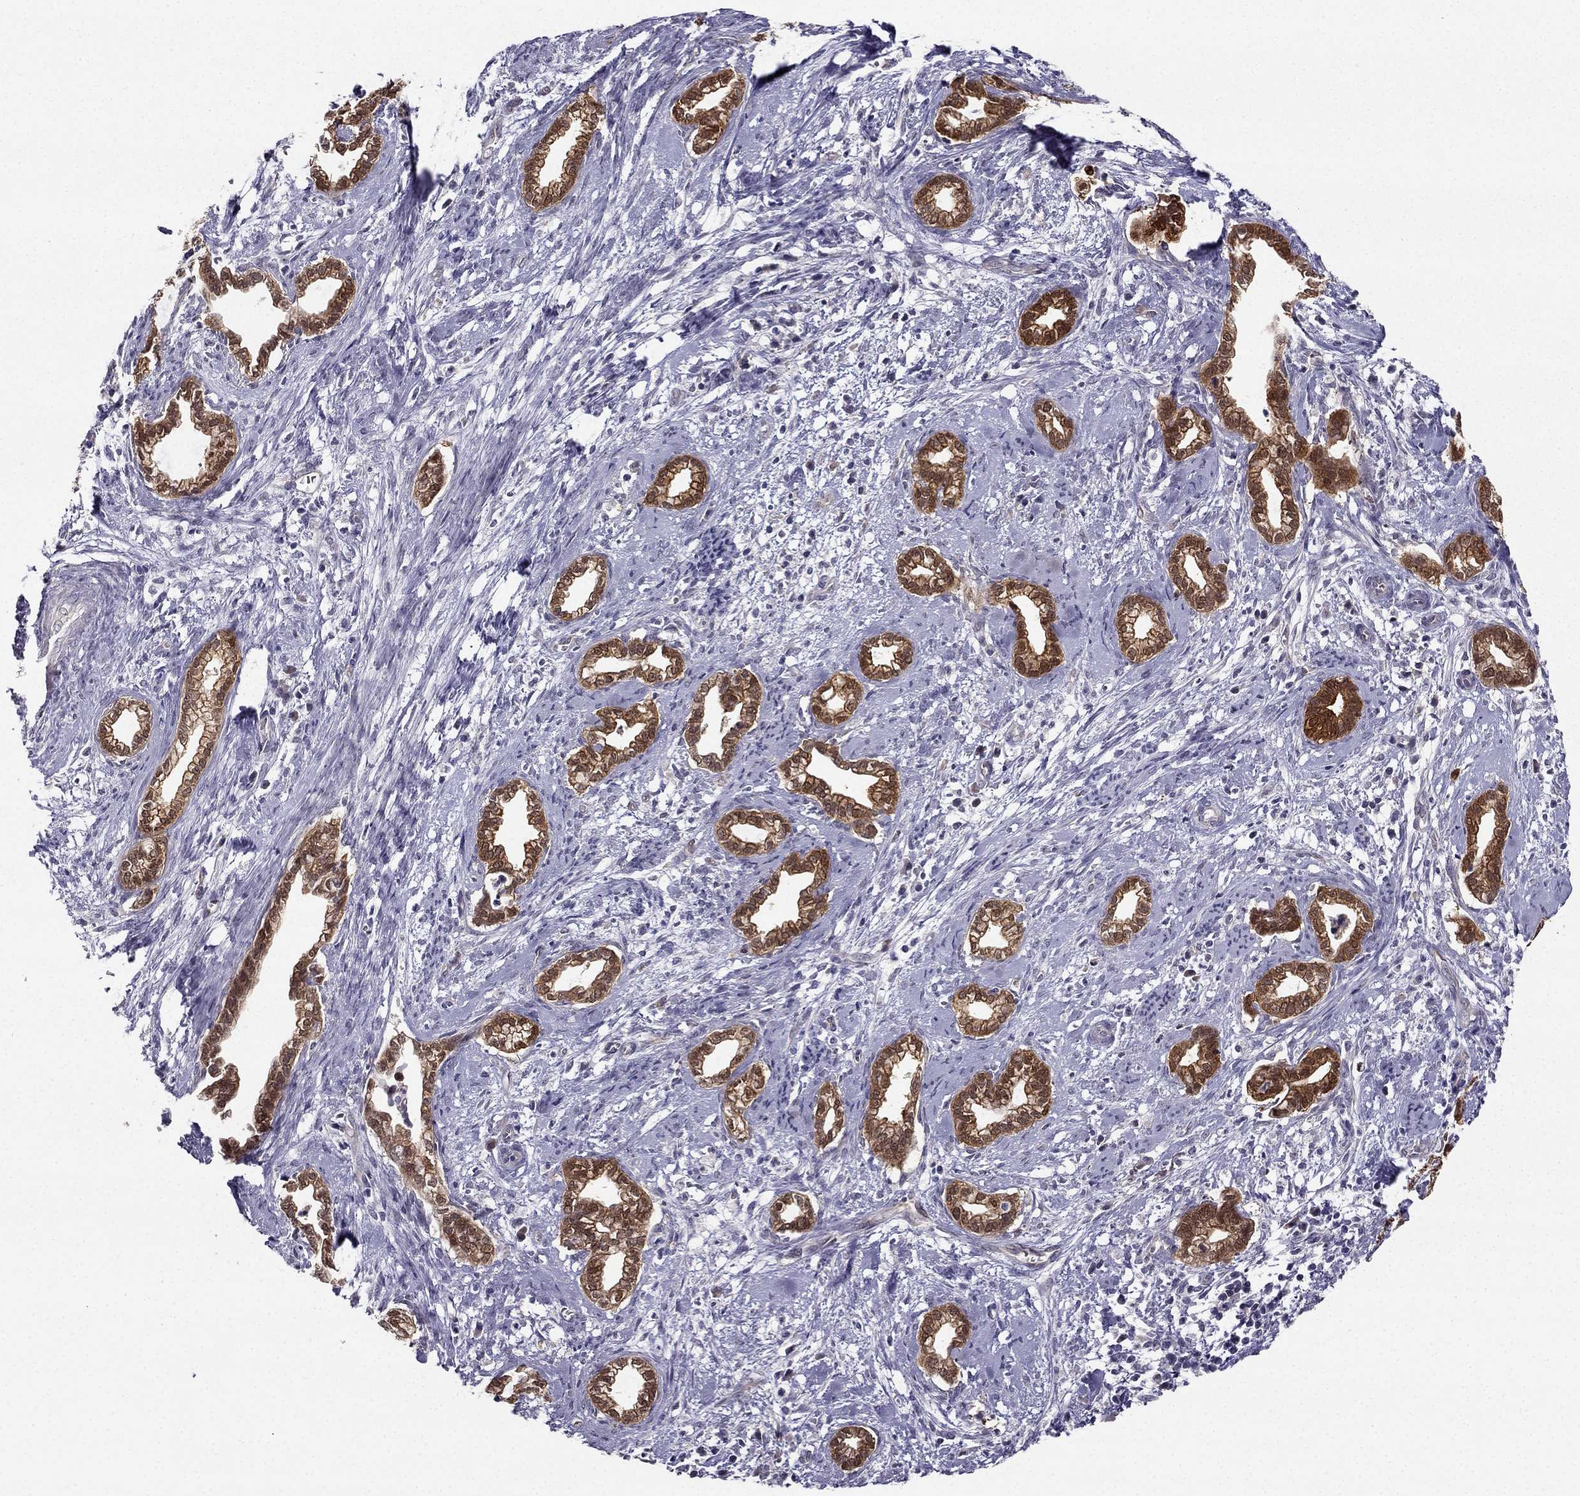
{"staining": {"intensity": "strong", "quantity": ">75%", "location": "cytoplasmic/membranous"}, "tissue": "cervical cancer", "cell_type": "Tumor cells", "image_type": "cancer", "snomed": [{"axis": "morphology", "description": "Adenocarcinoma, NOS"}, {"axis": "topography", "description": "Cervix"}], "caption": "Protein staining of cervical cancer tissue shows strong cytoplasmic/membranous staining in about >75% of tumor cells.", "gene": "NQO1", "patient": {"sex": "female", "age": 62}}